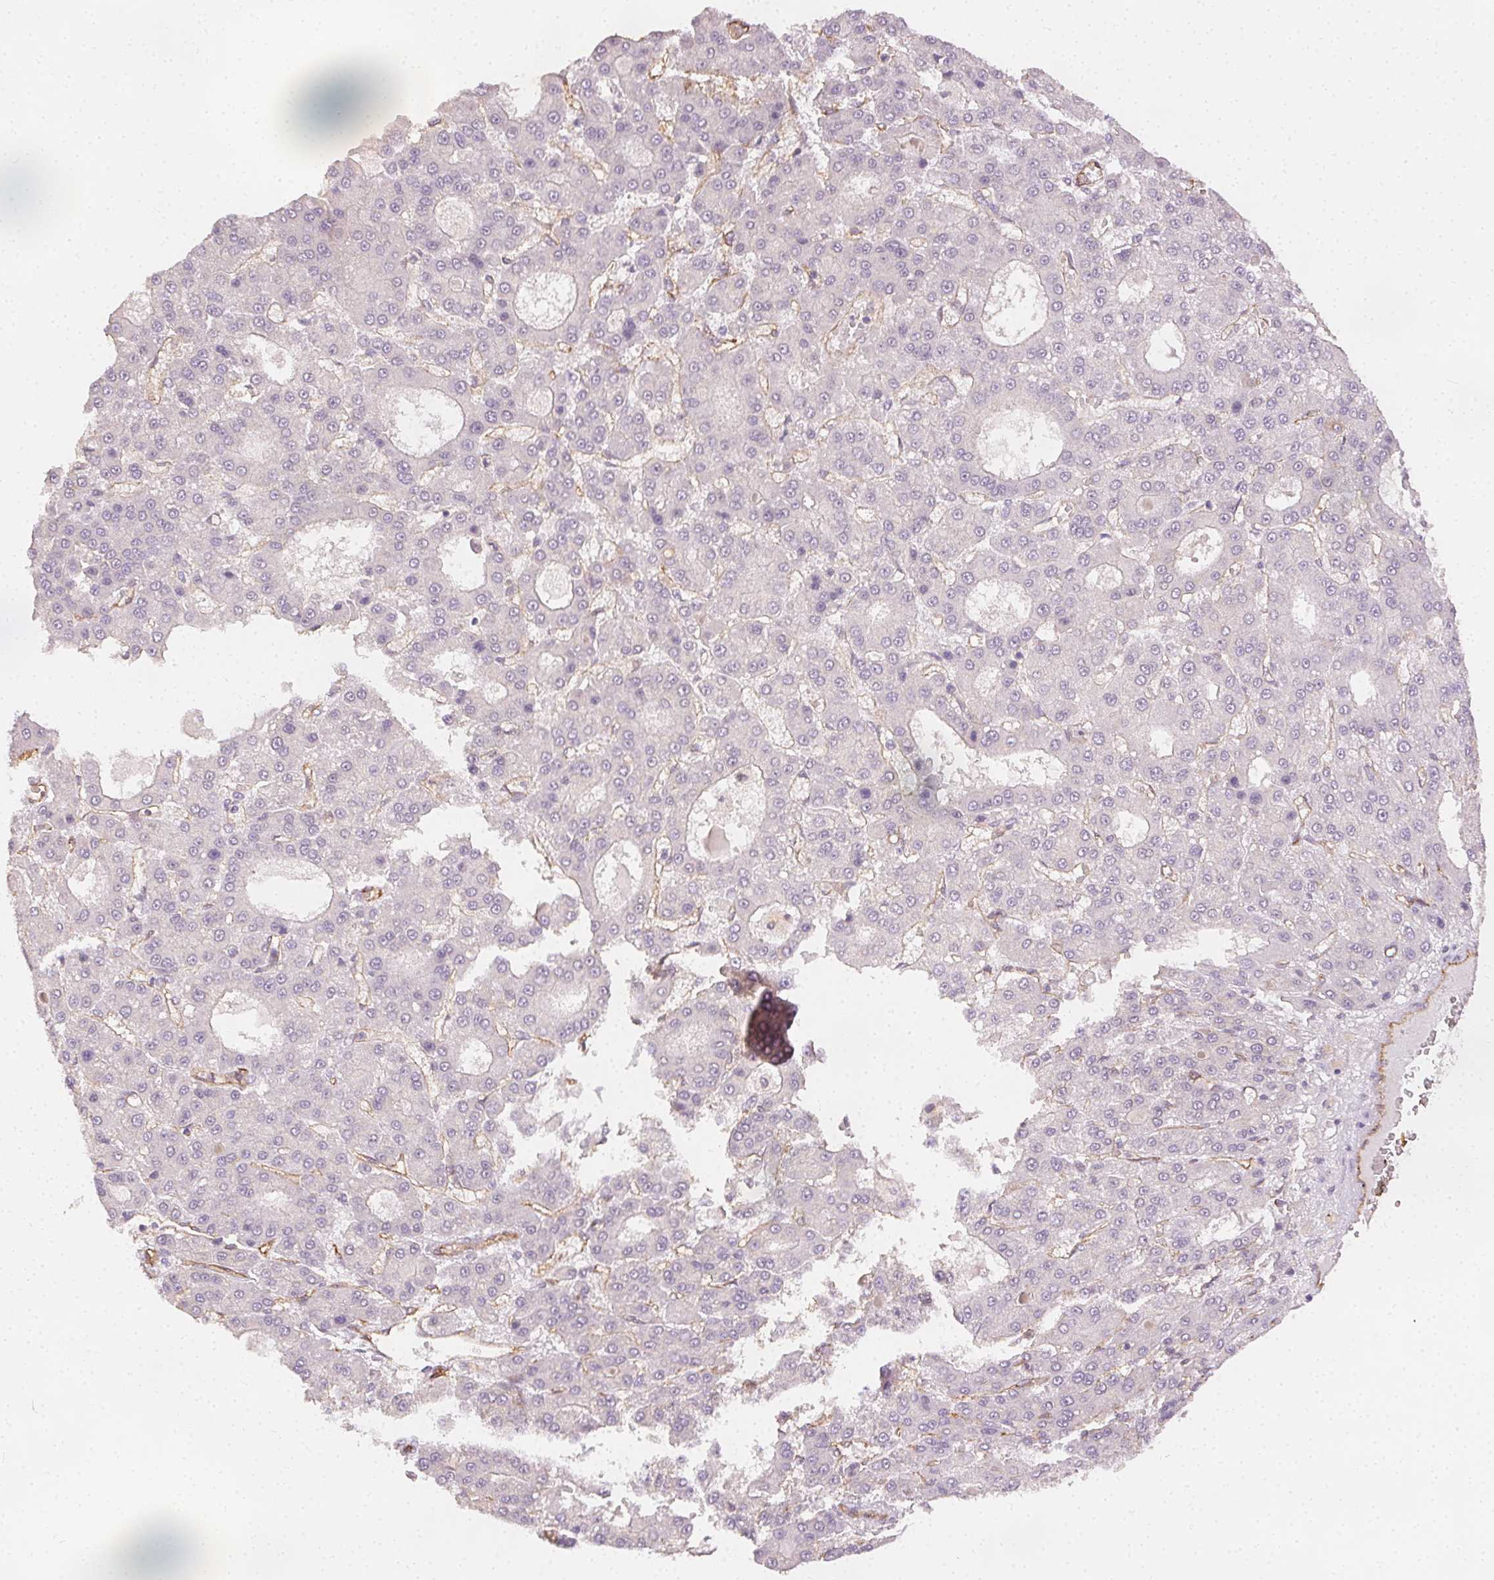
{"staining": {"intensity": "negative", "quantity": "none", "location": "none"}, "tissue": "liver cancer", "cell_type": "Tumor cells", "image_type": "cancer", "snomed": [{"axis": "morphology", "description": "Carcinoma, Hepatocellular, NOS"}, {"axis": "topography", "description": "Liver"}], "caption": "Immunohistochemistry (IHC) photomicrograph of neoplastic tissue: human liver cancer (hepatocellular carcinoma) stained with DAB (3,3'-diaminobenzidine) reveals no significant protein staining in tumor cells. The staining was performed using DAB (3,3'-diaminobenzidine) to visualize the protein expression in brown, while the nuclei were stained in blue with hematoxylin (Magnification: 20x).", "gene": "PODXL", "patient": {"sex": "male", "age": 70}}